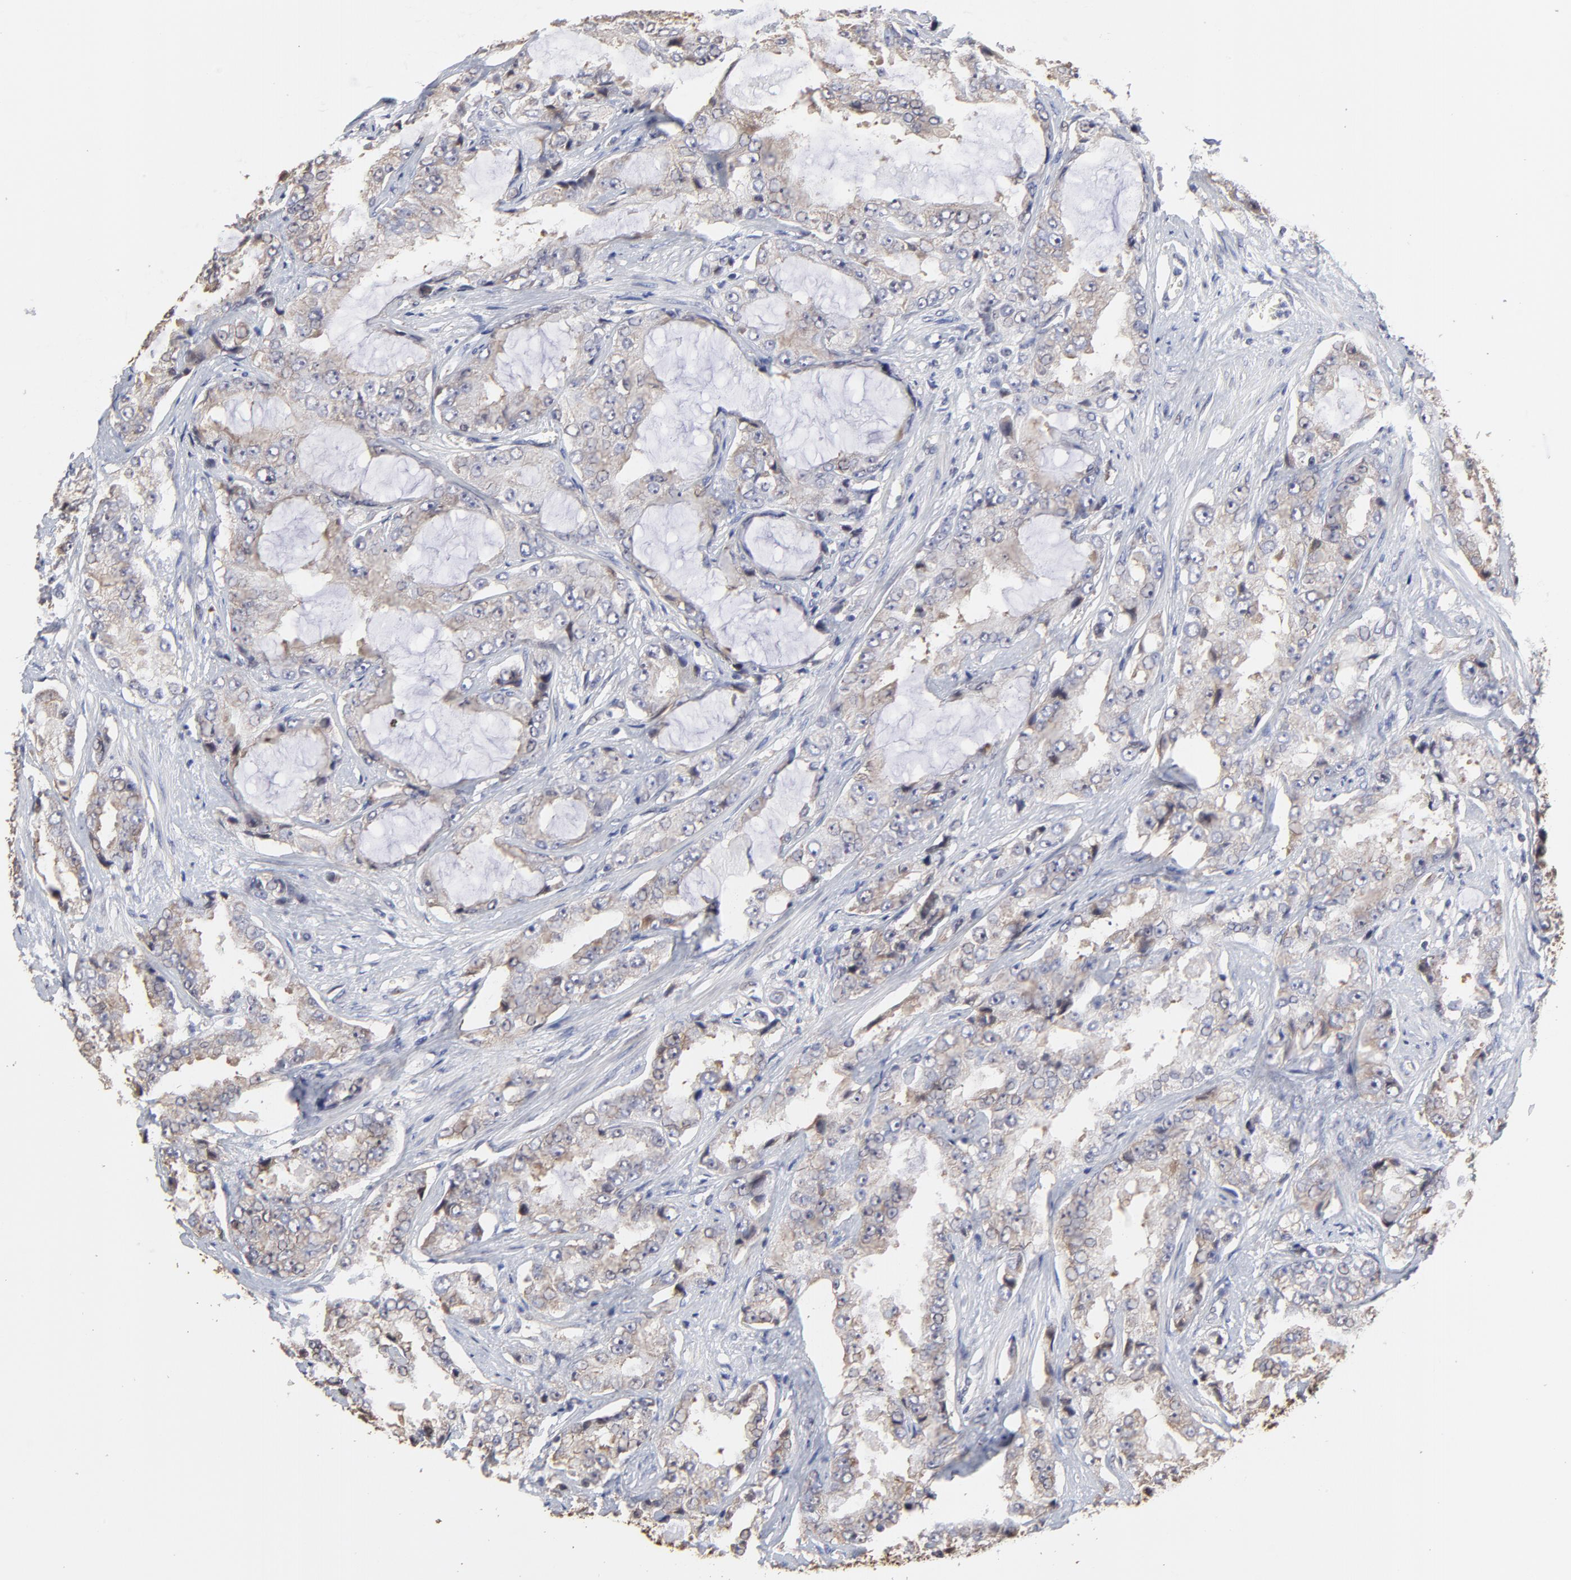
{"staining": {"intensity": "weak", "quantity": ">75%", "location": "cytoplasmic/membranous"}, "tissue": "prostate cancer", "cell_type": "Tumor cells", "image_type": "cancer", "snomed": [{"axis": "morphology", "description": "Adenocarcinoma, High grade"}, {"axis": "topography", "description": "Prostate"}], "caption": "Tumor cells exhibit weak cytoplasmic/membranous expression in about >75% of cells in prostate adenocarcinoma (high-grade).", "gene": "CCT2", "patient": {"sex": "male", "age": 73}}